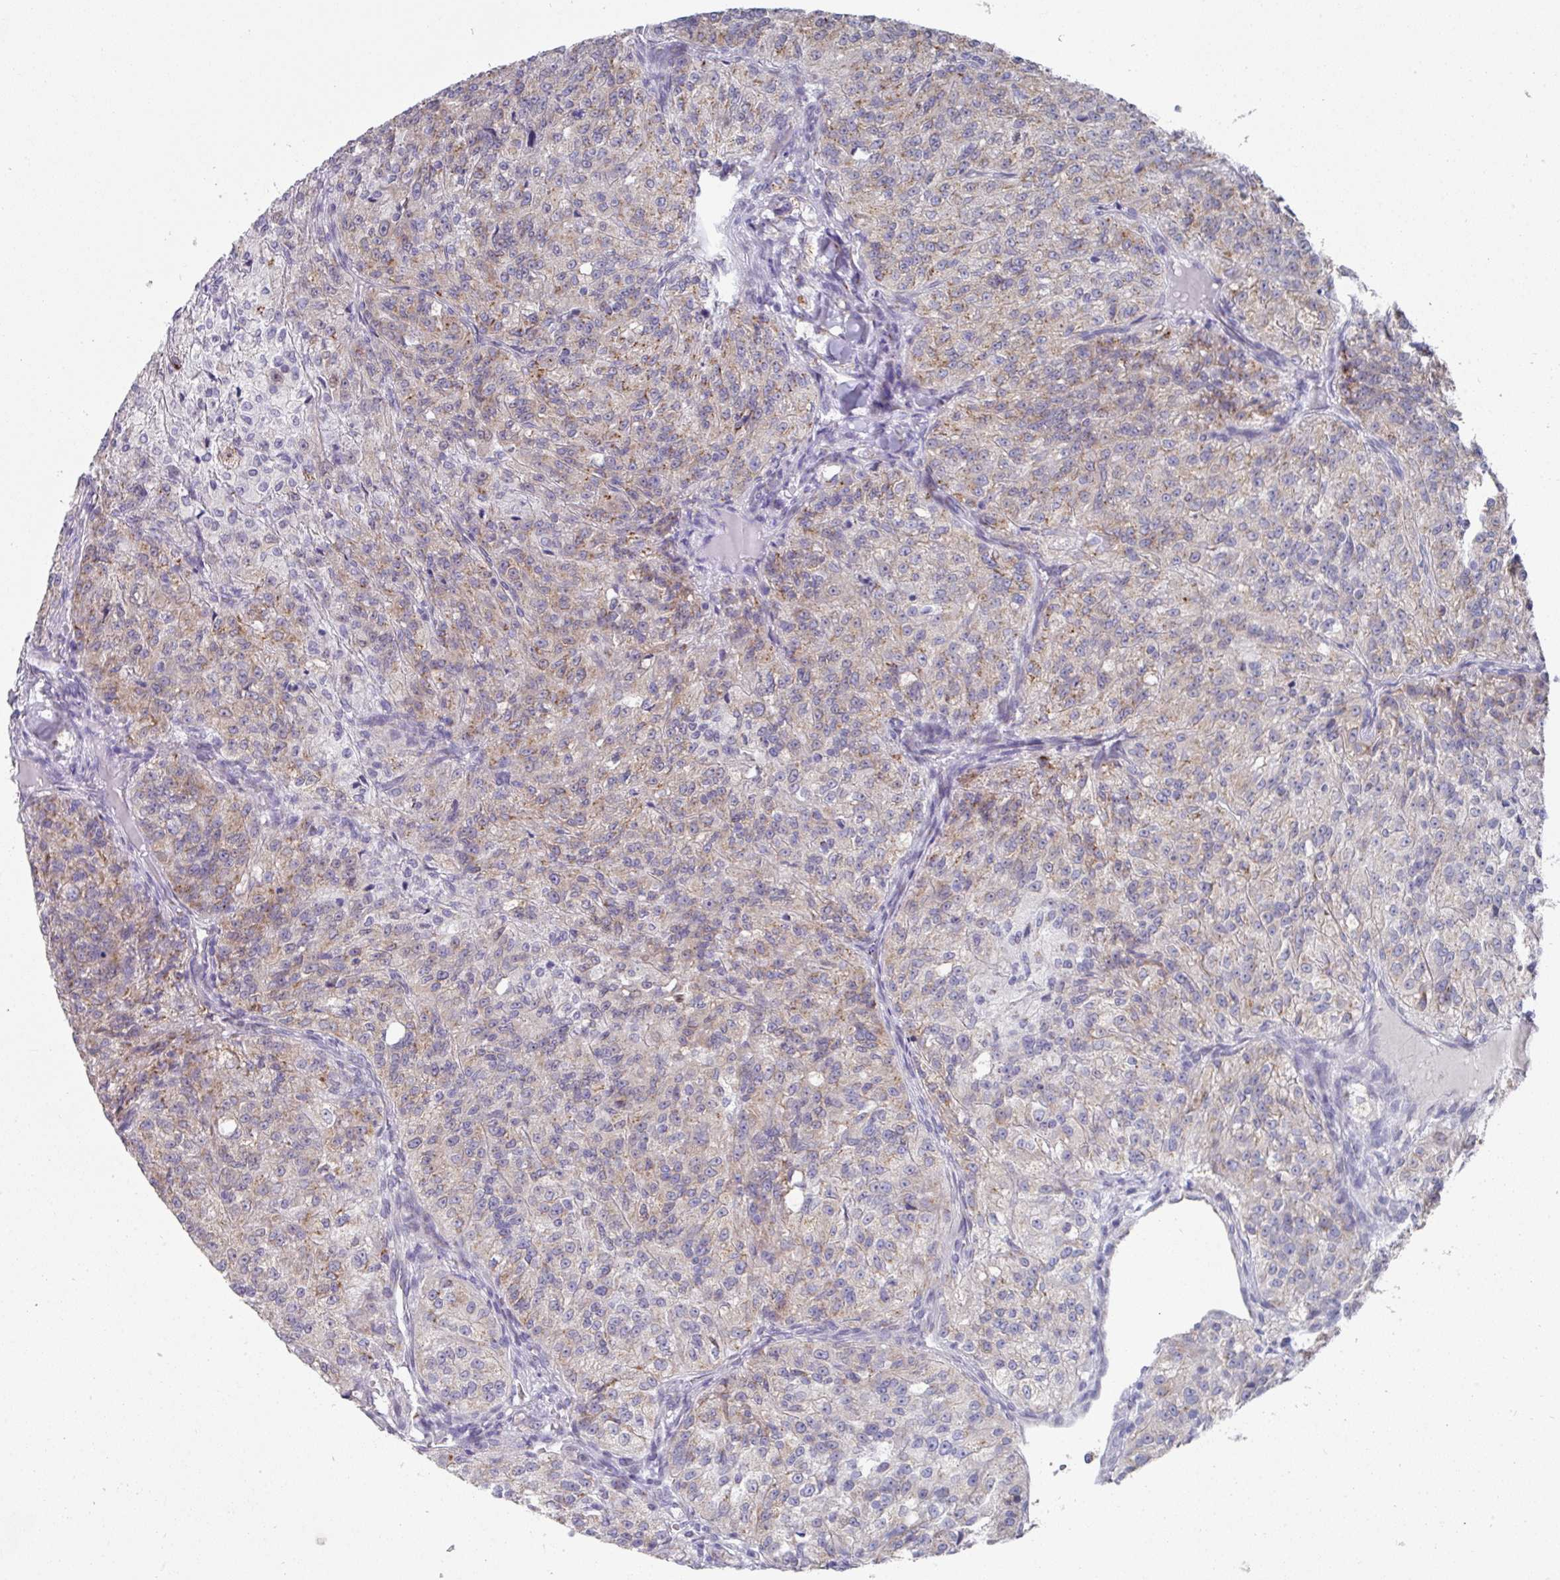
{"staining": {"intensity": "weak", "quantity": "25%-75%", "location": "cytoplasmic/membranous"}, "tissue": "renal cancer", "cell_type": "Tumor cells", "image_type": "cancer", "snomed": [{"axis": "morphology", "description": "Adenocarcinoma, NOS"}, {"axis": "topography", "description": "Kidney"}], "caption": "Renal cancer stained with a brown dye shows weak cytoplasmic/membranous positive positivity in about 25%-75% of tumor cells.", "gene": "VKORC1L1", "patient": {"sex": "female", "age": 63}}